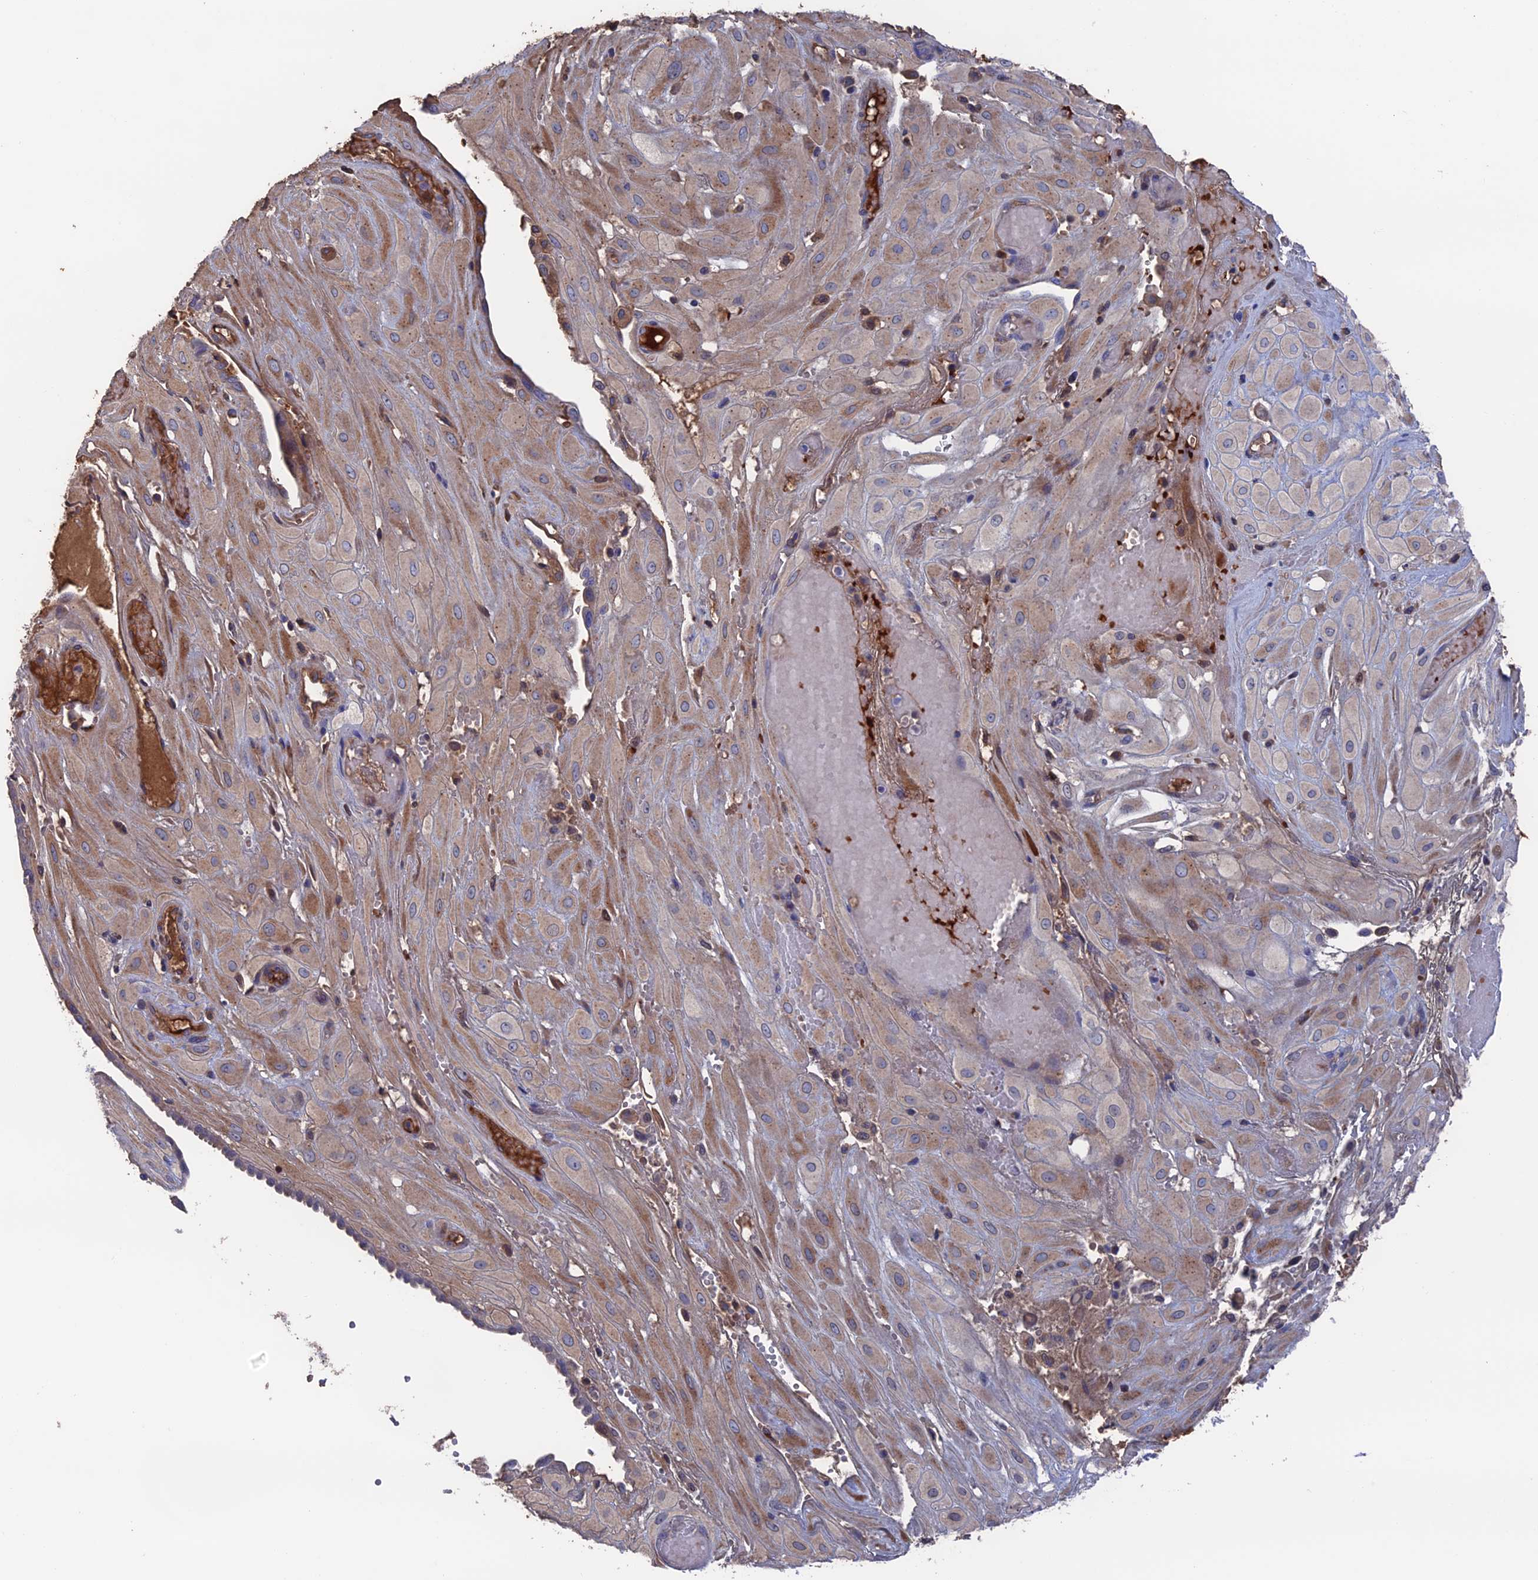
{"staining": {"intensity": "moderate", "quantity": "25%-75%", "location": "cytoplasmic/membranous"}, "tissue": "cervical cancer", "cell_type": "Tumor cells", "image_type": "cancer", "snomed": [{"axis": "morphology", "description": "Squamous cell carcinoma, NOS"}, {"axis": "topography", "description": "Cervix"}], "caption": "Cervical squamous cell carcinoma stained with DAB (3,3'-diaminobenzidine) immunohistochemistry exhibits medium levels of moderate cytoplasmic/membranous staining in about 25%-75% of tumor cells.", "gene": "HPF1", "patient": {"sex": "female", "age": 36}}